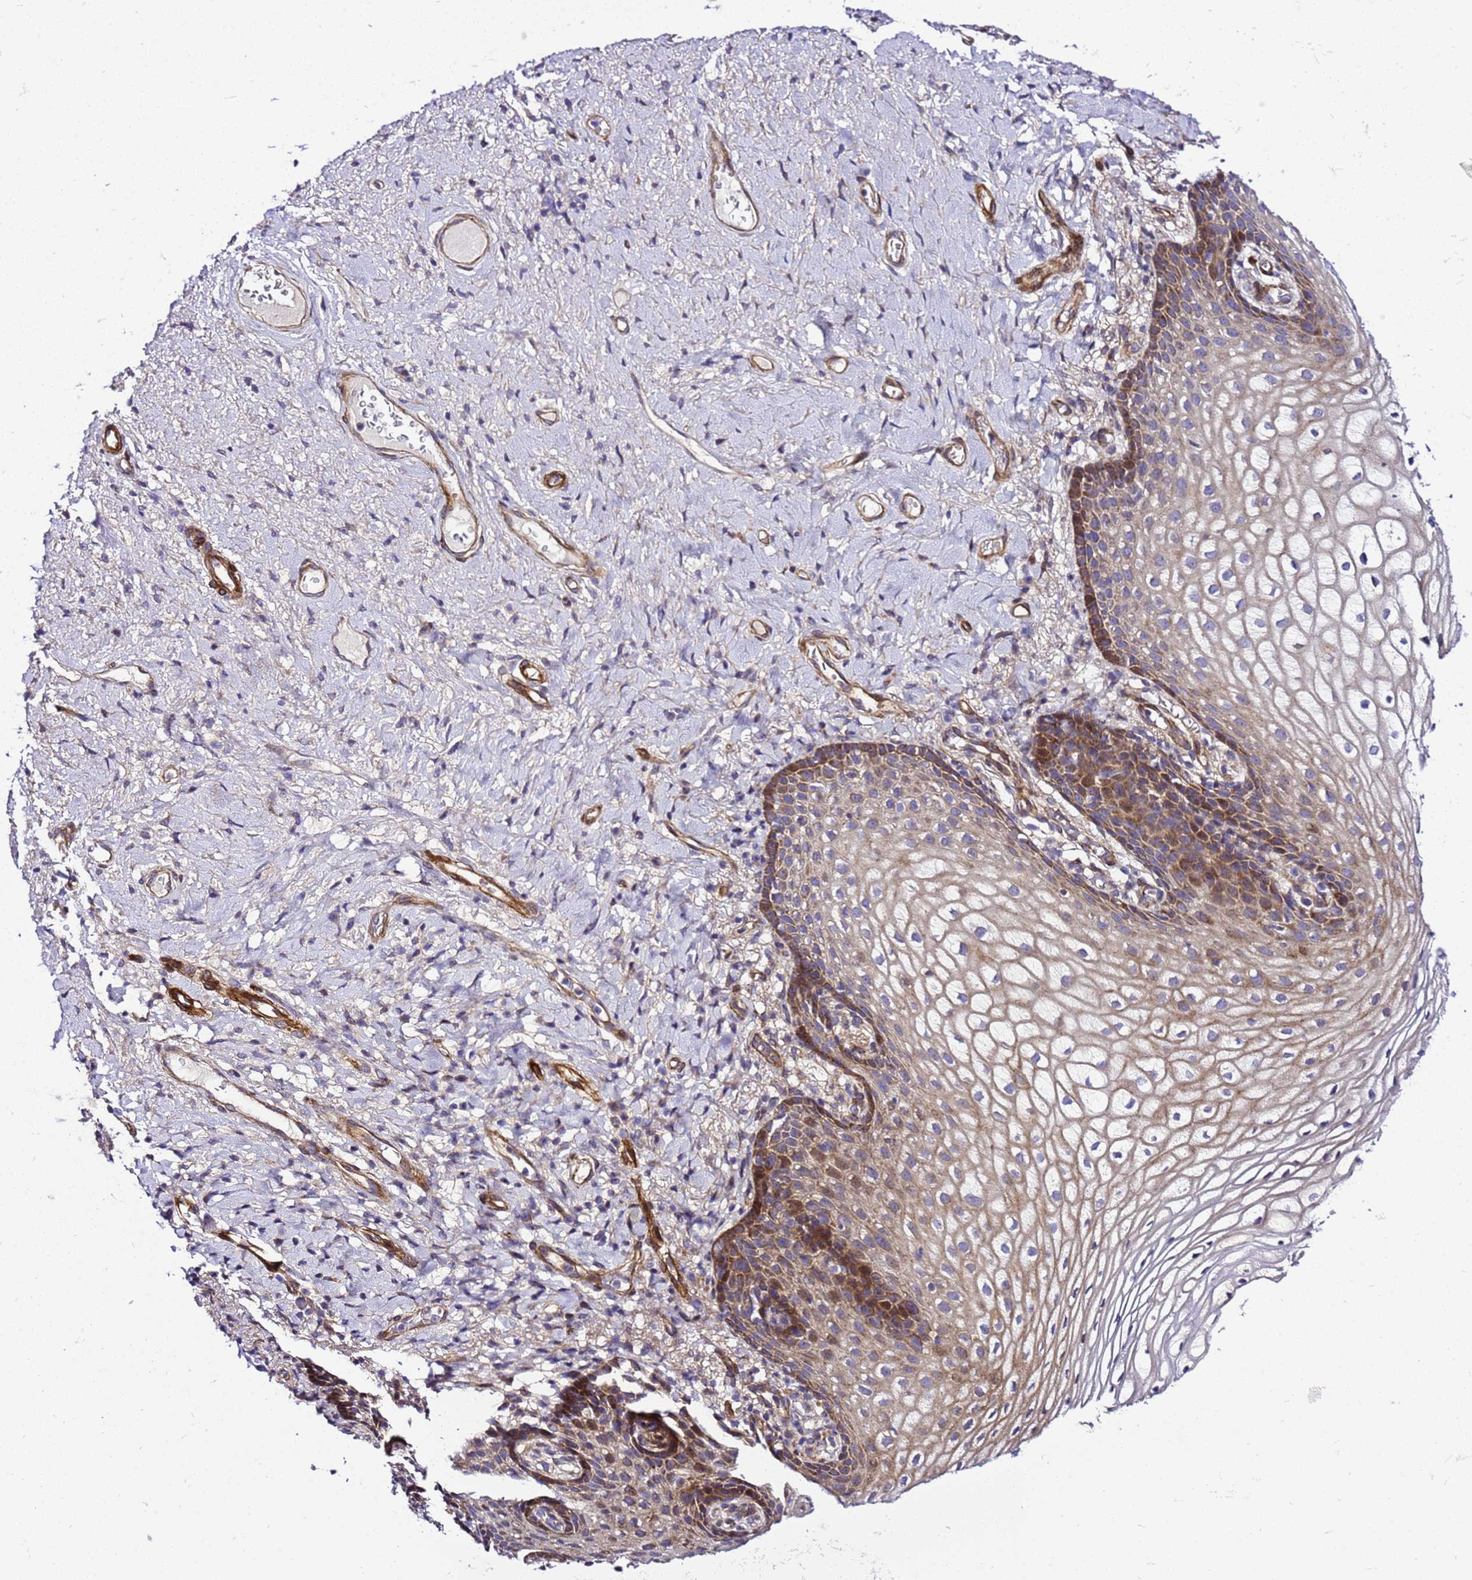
{"staining": {"intensity": "moderate", "quantity": ">75%", "location": "cytoplasmic/membranous"}, "tissue": "vagina", "cell_type": "Squamous epithelial cells", "image_type": "normal", "snomed": [{"axis": "morphology", "description": "Normal tissue, NOS"}, {"axis": "topography", "description": "Vagina"}], "caption": "High-magnification brightfield microscopy of benign vagina stained with DAB (brown) and counterstained with hematoxylin (blue). squamous epithelial cells exhibit moderate cytoplasmic/membranous staining is present in about>75% of cells.", "gene": "ZNF417", "patient": {"sex": "female", "age": 60}}